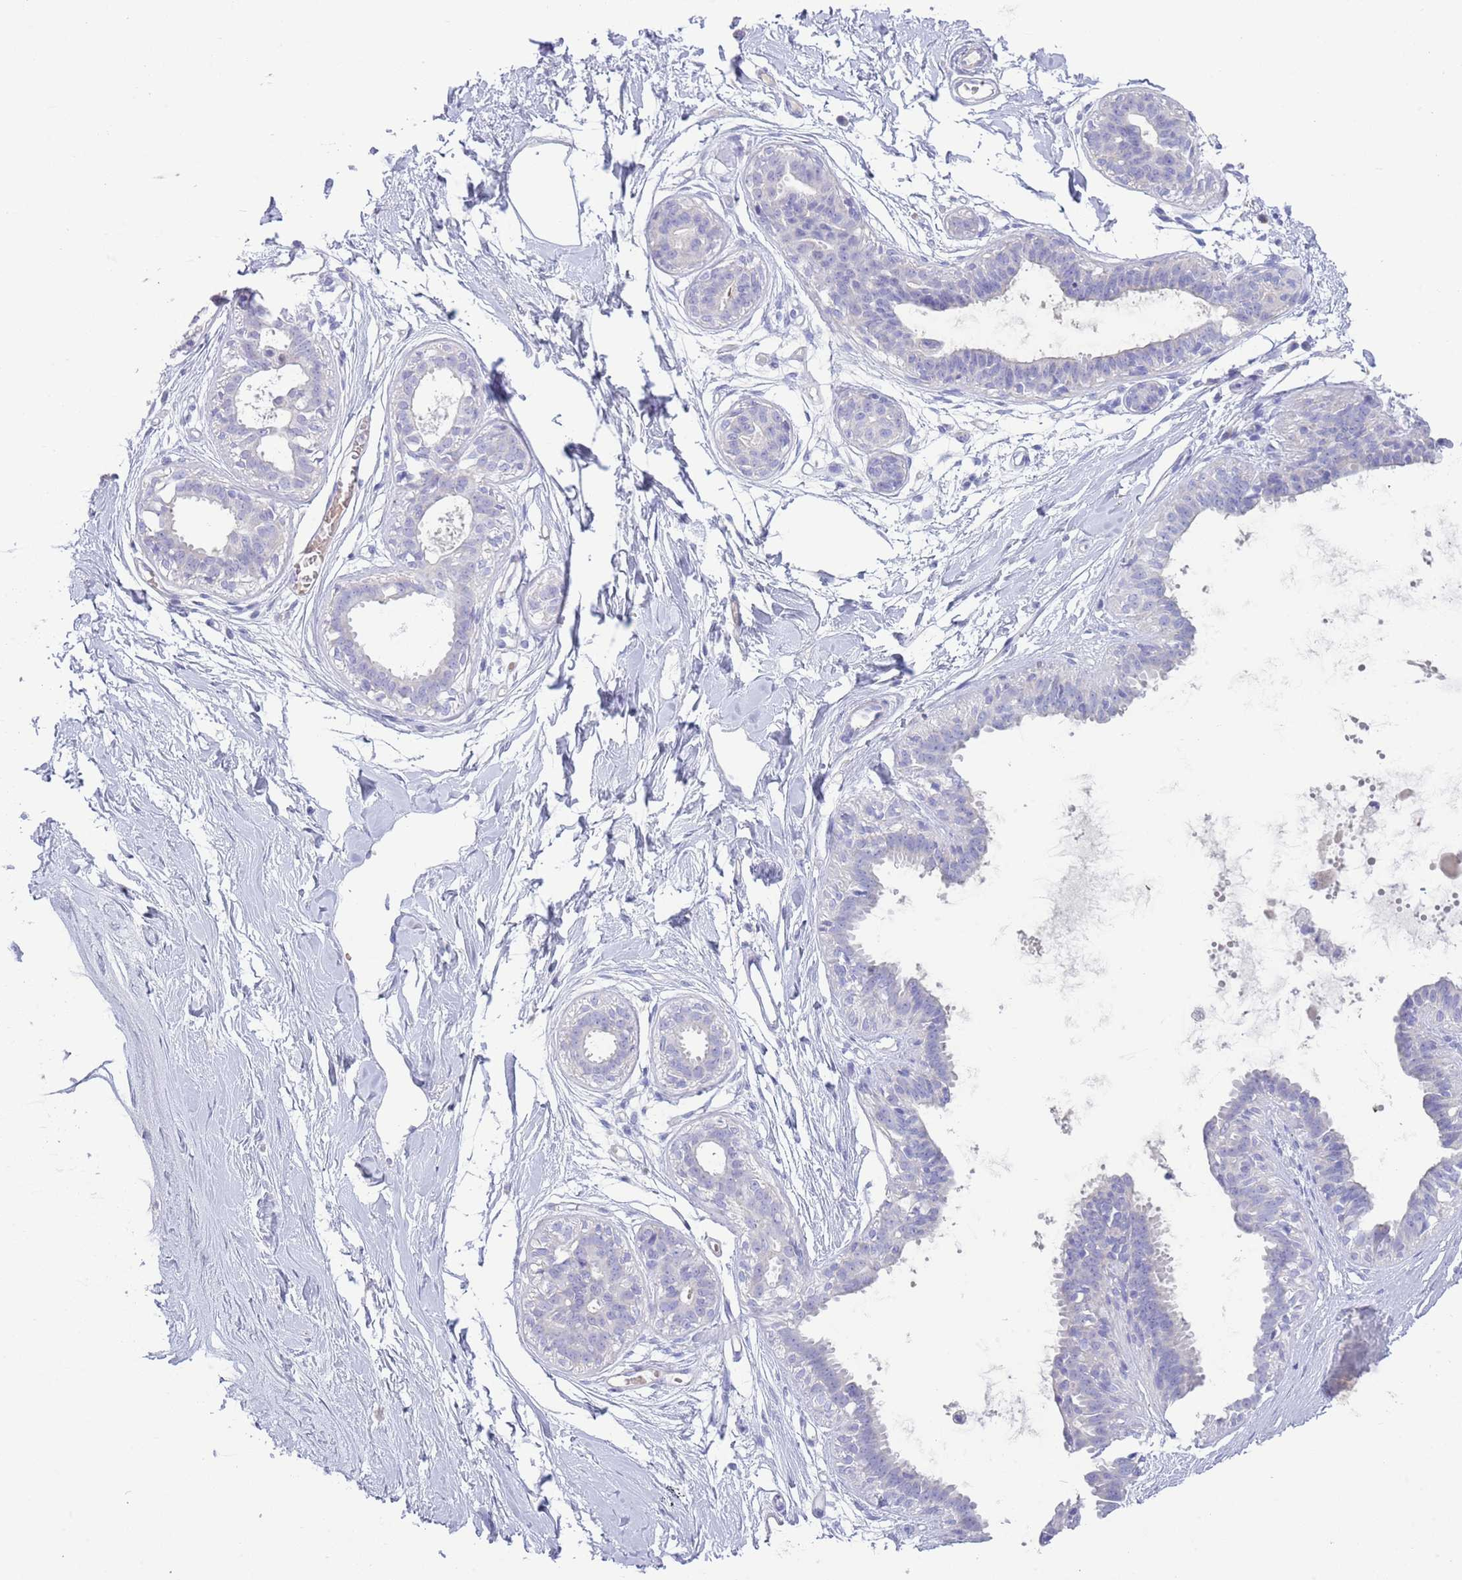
{"staining": {"intensity": "negative", "quantity": "none", "location": "none"}, "tissue": "breast", "cell_type": "Adipocytes", "image_type": "normal", "snomed": [{"axis": "morphology", "description": "Normal tissue, NOS"}, {"axis": "topography", "description": "Breast"}], "caption": "There is no significant staining in adipocytes of breast. (DAB (3,3'-diaminobenzidine) immunohistochemistry with hematoxylin counter stain).", "gene": "ACR", "patient": {"sex": "female", "age": 45}}